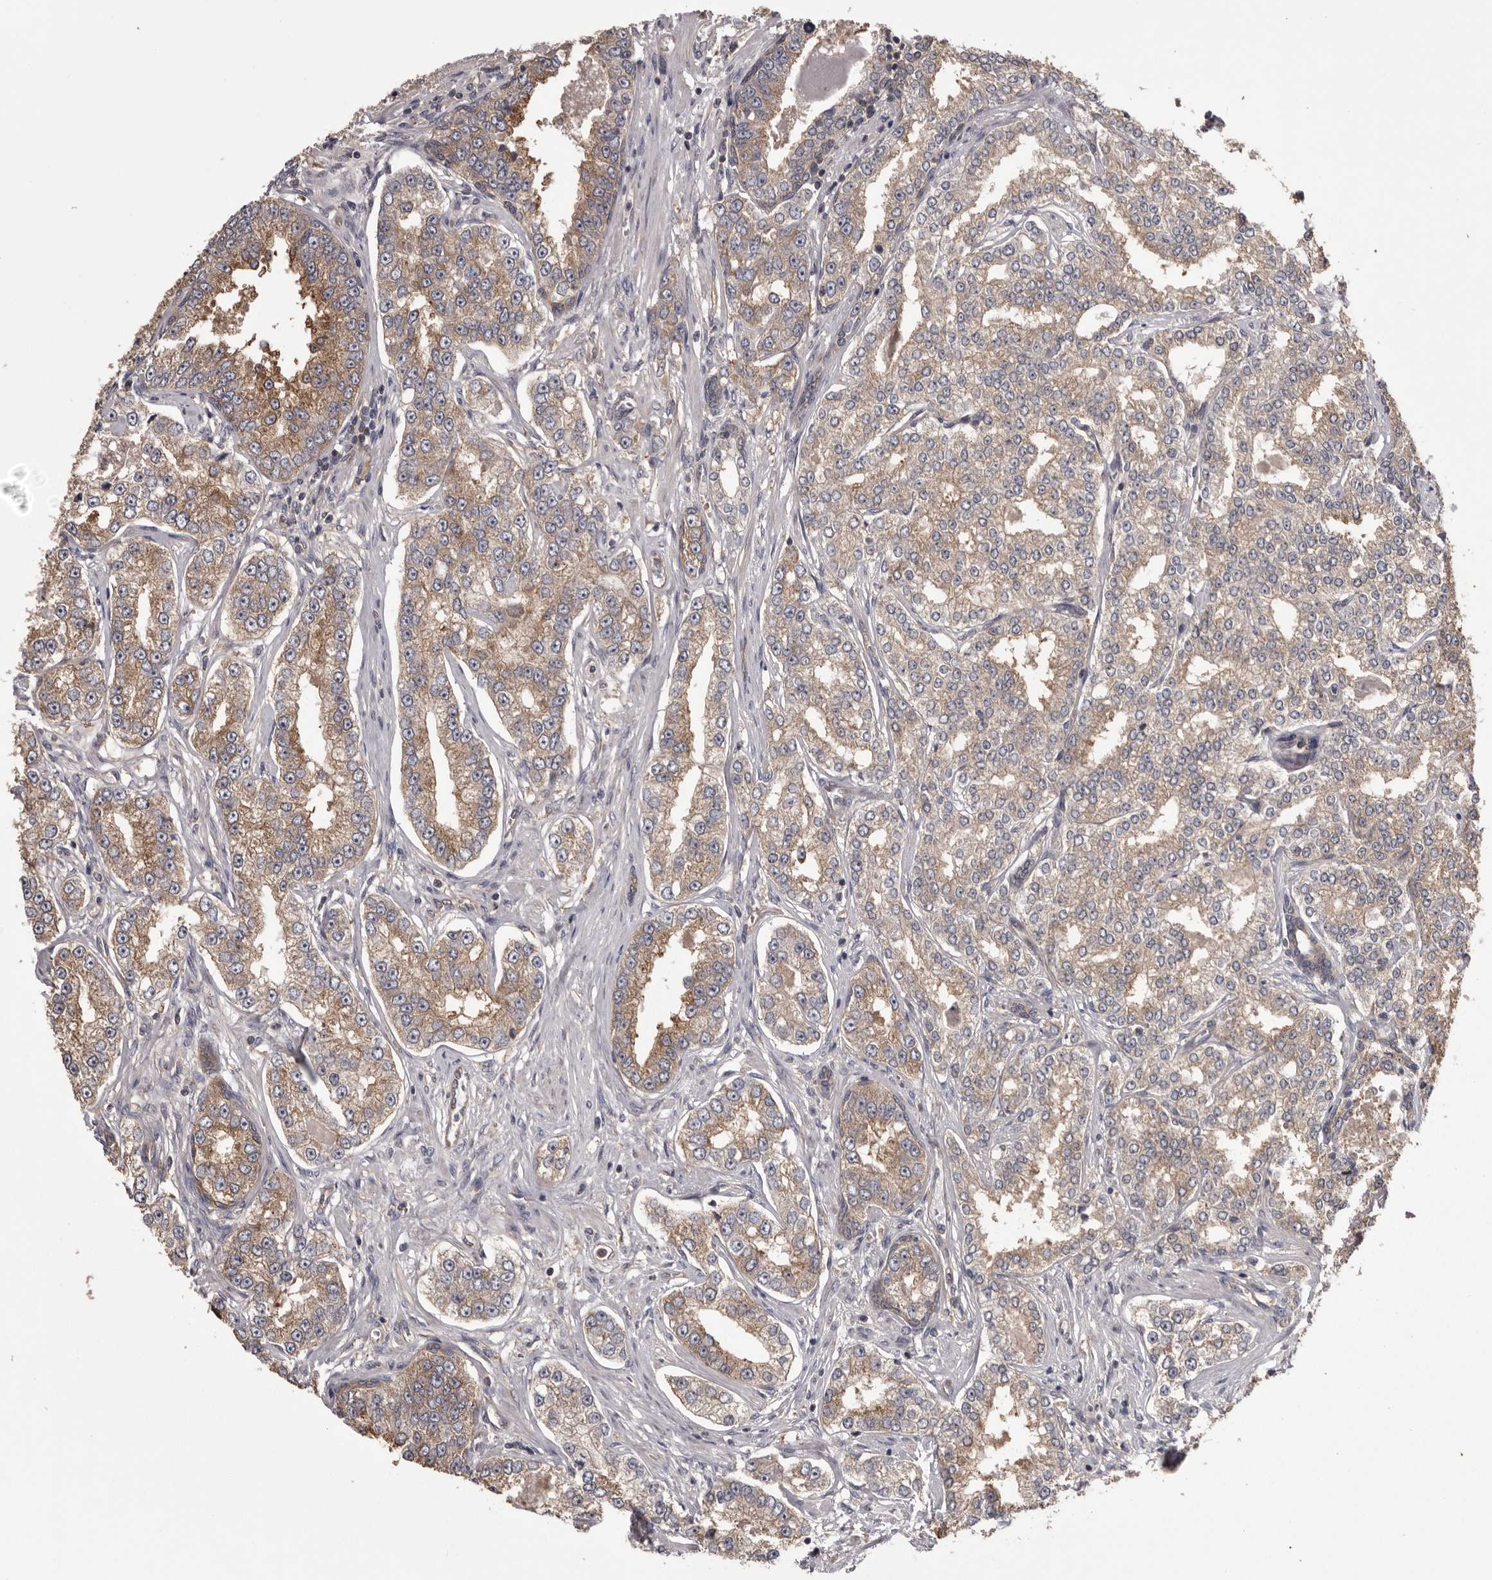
{"staining": {"intensity": "moderate", "quantity": ">75%", "location": "cytoplasmic/membranous"}, "tissue": "prostate cancer", "cell_type": "Tumor cells", "image_type": "cancer", "snomed": [{"axis": "morphology", "description": "Normal tissue, NOS"}, {"axis": "morphology", "description": "Adenocarcinoma, High grade"}, {"axis": "topography", "description": "Prostate"}], "caption": "DAB (3,3'-diaminobenzidine) immunohistochemical staining of prostate cancer displays moderate cytoplasmic/membranous protein expression in approximately >75% of tumor cells.", "gene": "DARS1", "patient": {"sex": "male", "age": 83}}